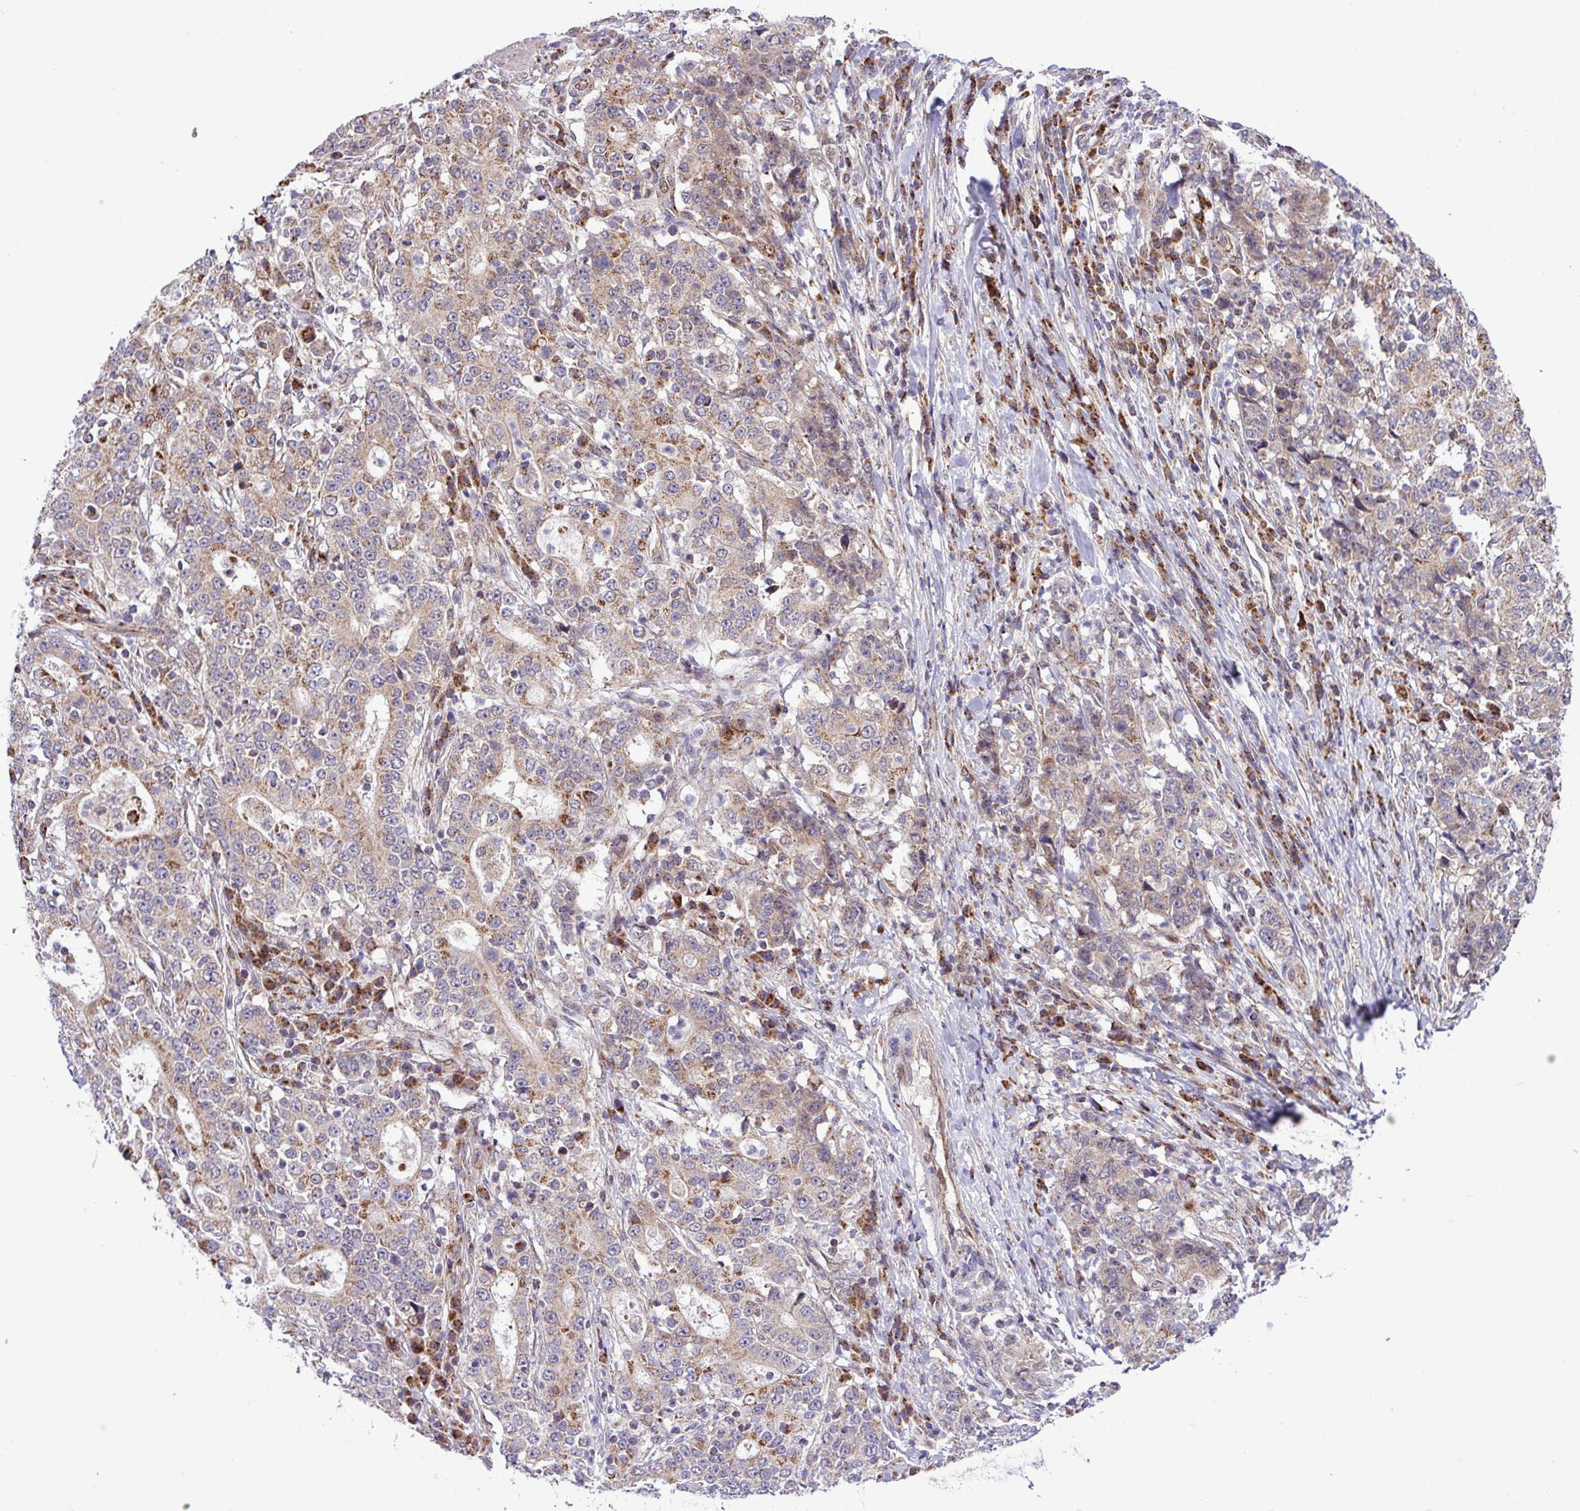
{"staining": {"intensity": "weak", "quantity": "25%-75%", "location": "cytoplasmic/membranous"}, "tissue": "stomach cancer", "cell_type": "Tumor cells", "image_type": "cancer", "snomed": [{"axis": "morphology", "description": "Normal tissue, NOS"}, {"axis": "morphology", "description": "Adenocarcinoma, NOS"}, {"axis": "topography", "description": "Stomach, upper"}, {"axis": "topography", "description": "Stomach"}], "caption": "Human stomach adenocarcinoma stained with a brown dye shows weak cytoplasmic/membranous positive positivity in approximately 25%-75% of tumor cells.", "gene": "B3GNT9", "patient": {"sex": "male", "age": 59}}